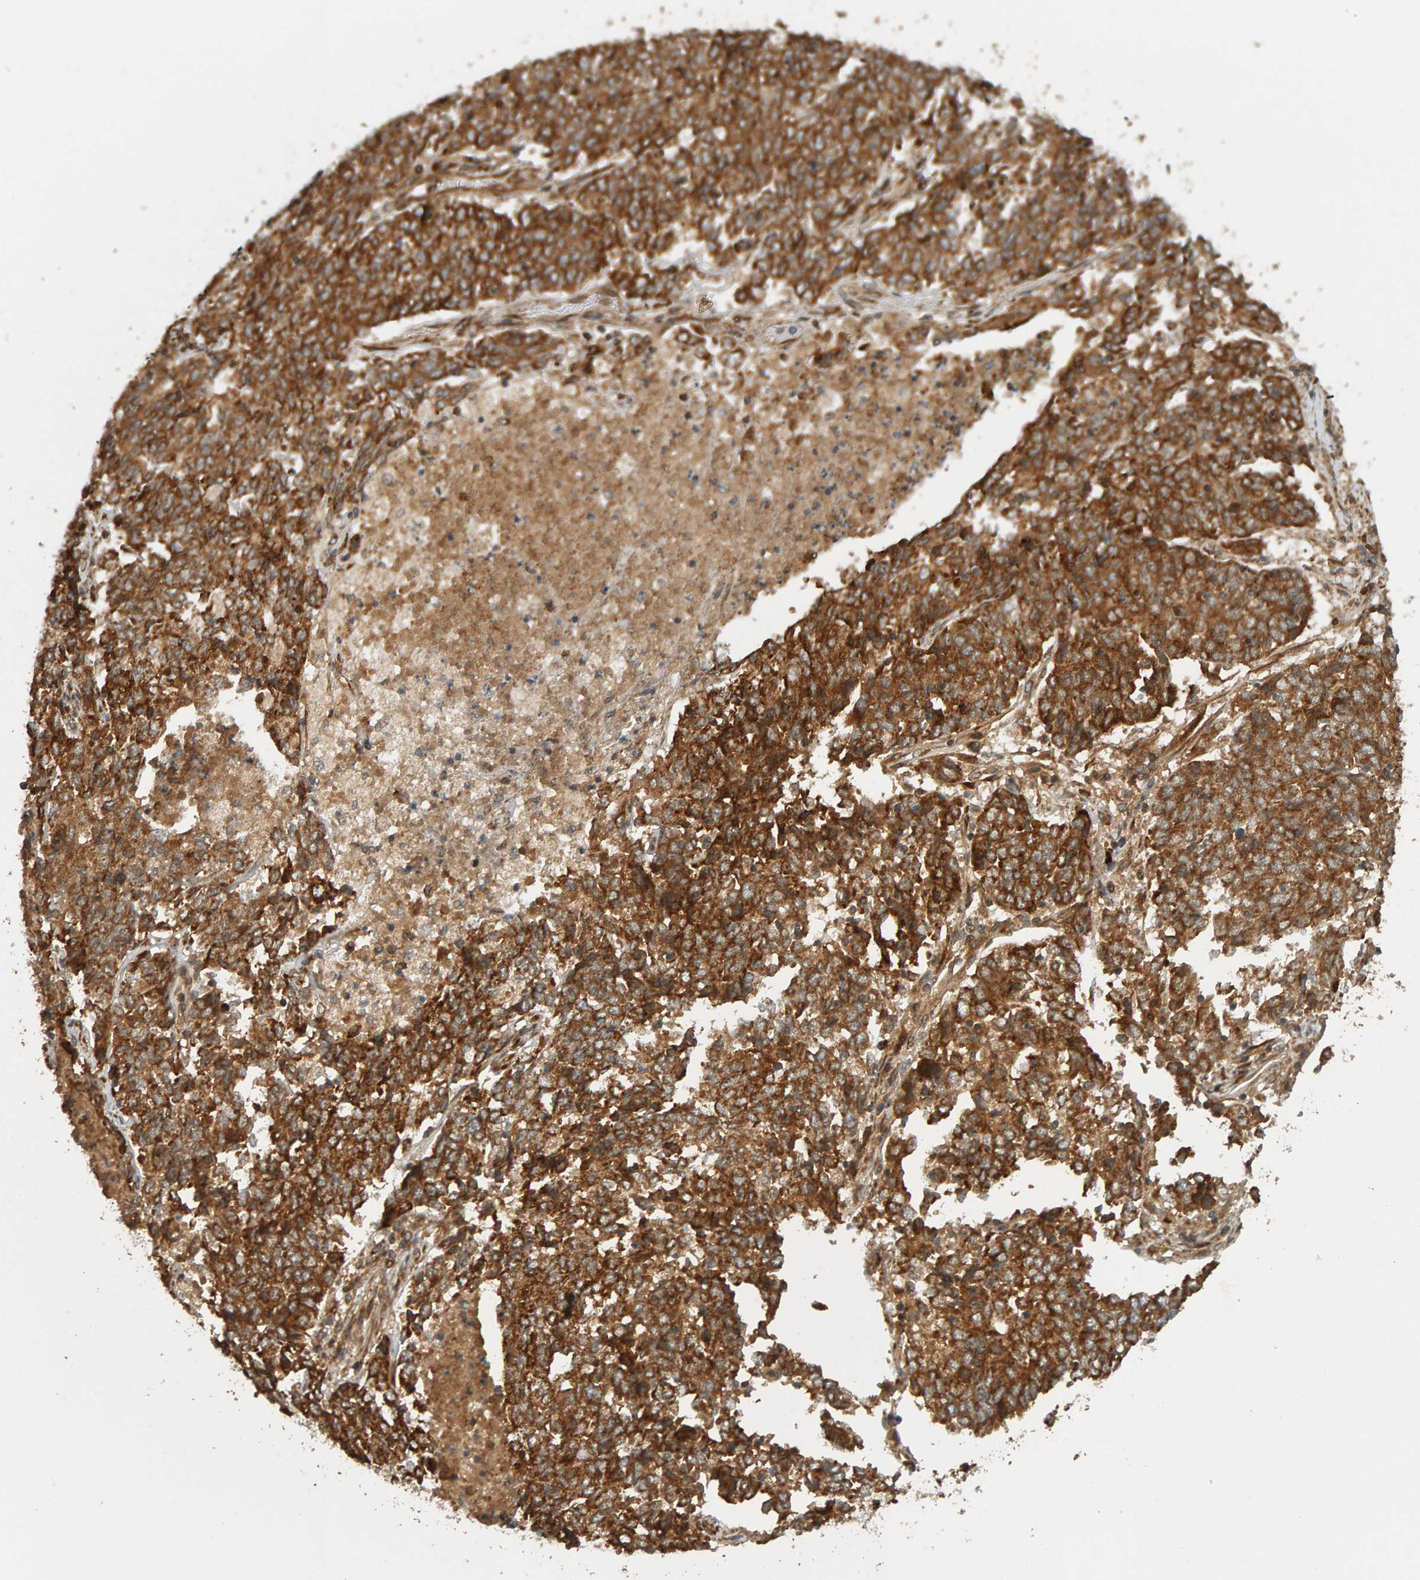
{"staining": {"intensity": "strong", "quantity": ">75%", "location": "cytoplasmic/membranous"}, "tissue": "endometrial cancer", "cell_type": "Tumor cells", "image_type": "cancer", "snomed": [{"axis": "morphology", "description": "Adenocarcinoma, NOS"}, {"axis": "topography", "description": "Endometrium"}], "caption": "Protein expression analysis of adenocarcinoma (endometrial) demonstrates strong cytoplasmic/membranous expression in approximately >75% of tumor cells. (Stains: DAB (3,3'-diaminobenzidine) in brown, nuclei in blue, Microscopy: brightfield microscopy at high magnification).", "gene": "ZFAND1", "patient": {"sex": "female", "age": 80}}